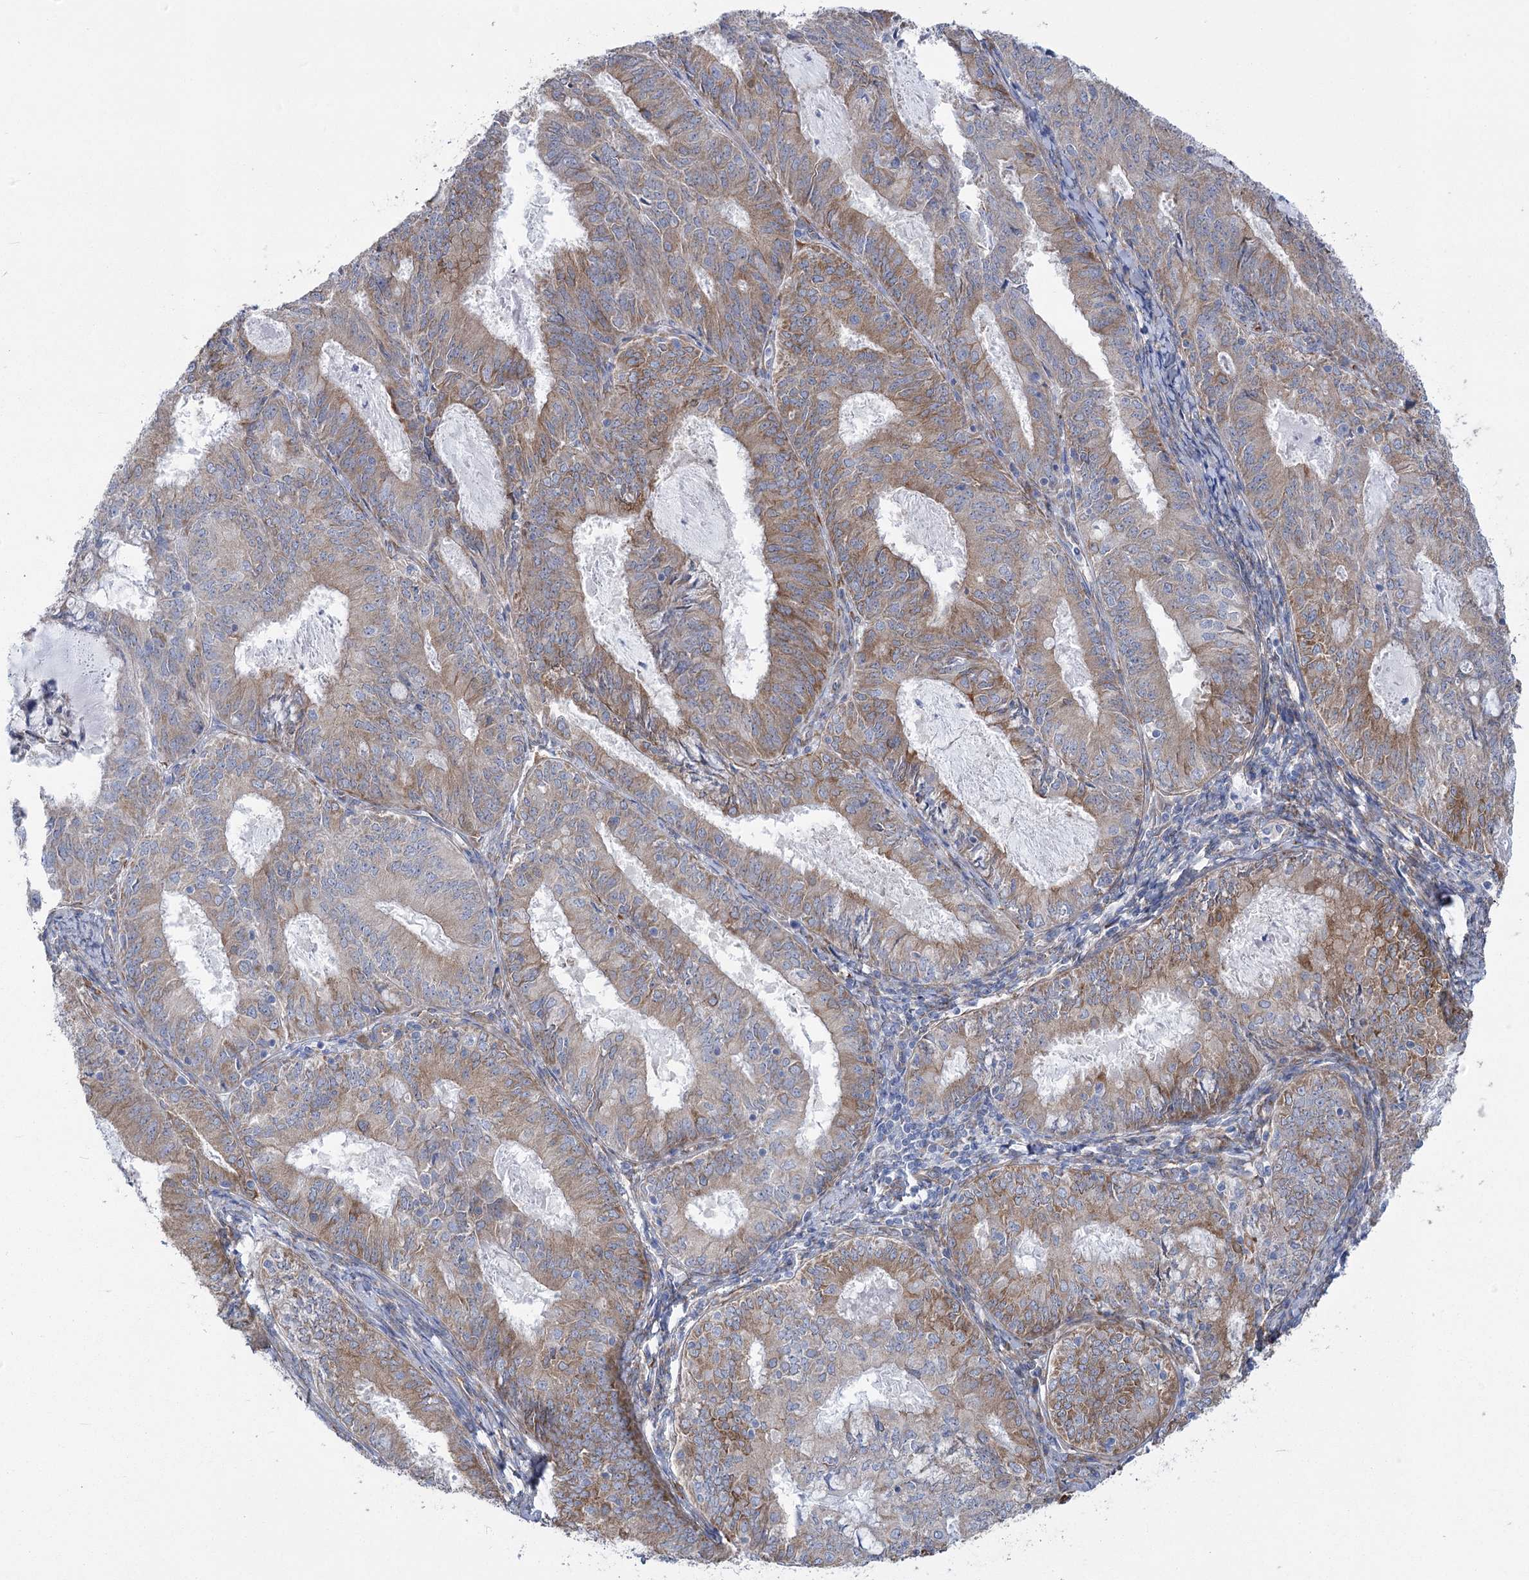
{"staining": {"intensity": "moderate", "quantity": ">75%", "location": "cytoplasmic/membranous"}, "tissue": "endometrial cancer", "cell_type": "Tumor cells", "image_type": "cancer", "snomed": [{"axis": "morphology", "description": "Adenocarcinoma, NOS"}, {"axis": "topography", "description": "Endometrium"}], "caption": "This histopathology image reveals immunohistochemistry (IHC) staining of human endometrial cancer, with medium moderate cytoplasmic/membranous positivity in approximately >75% of tumor cells.", "gene": "YTHDC2", "patient": {"sex": "female", "age": 57}}